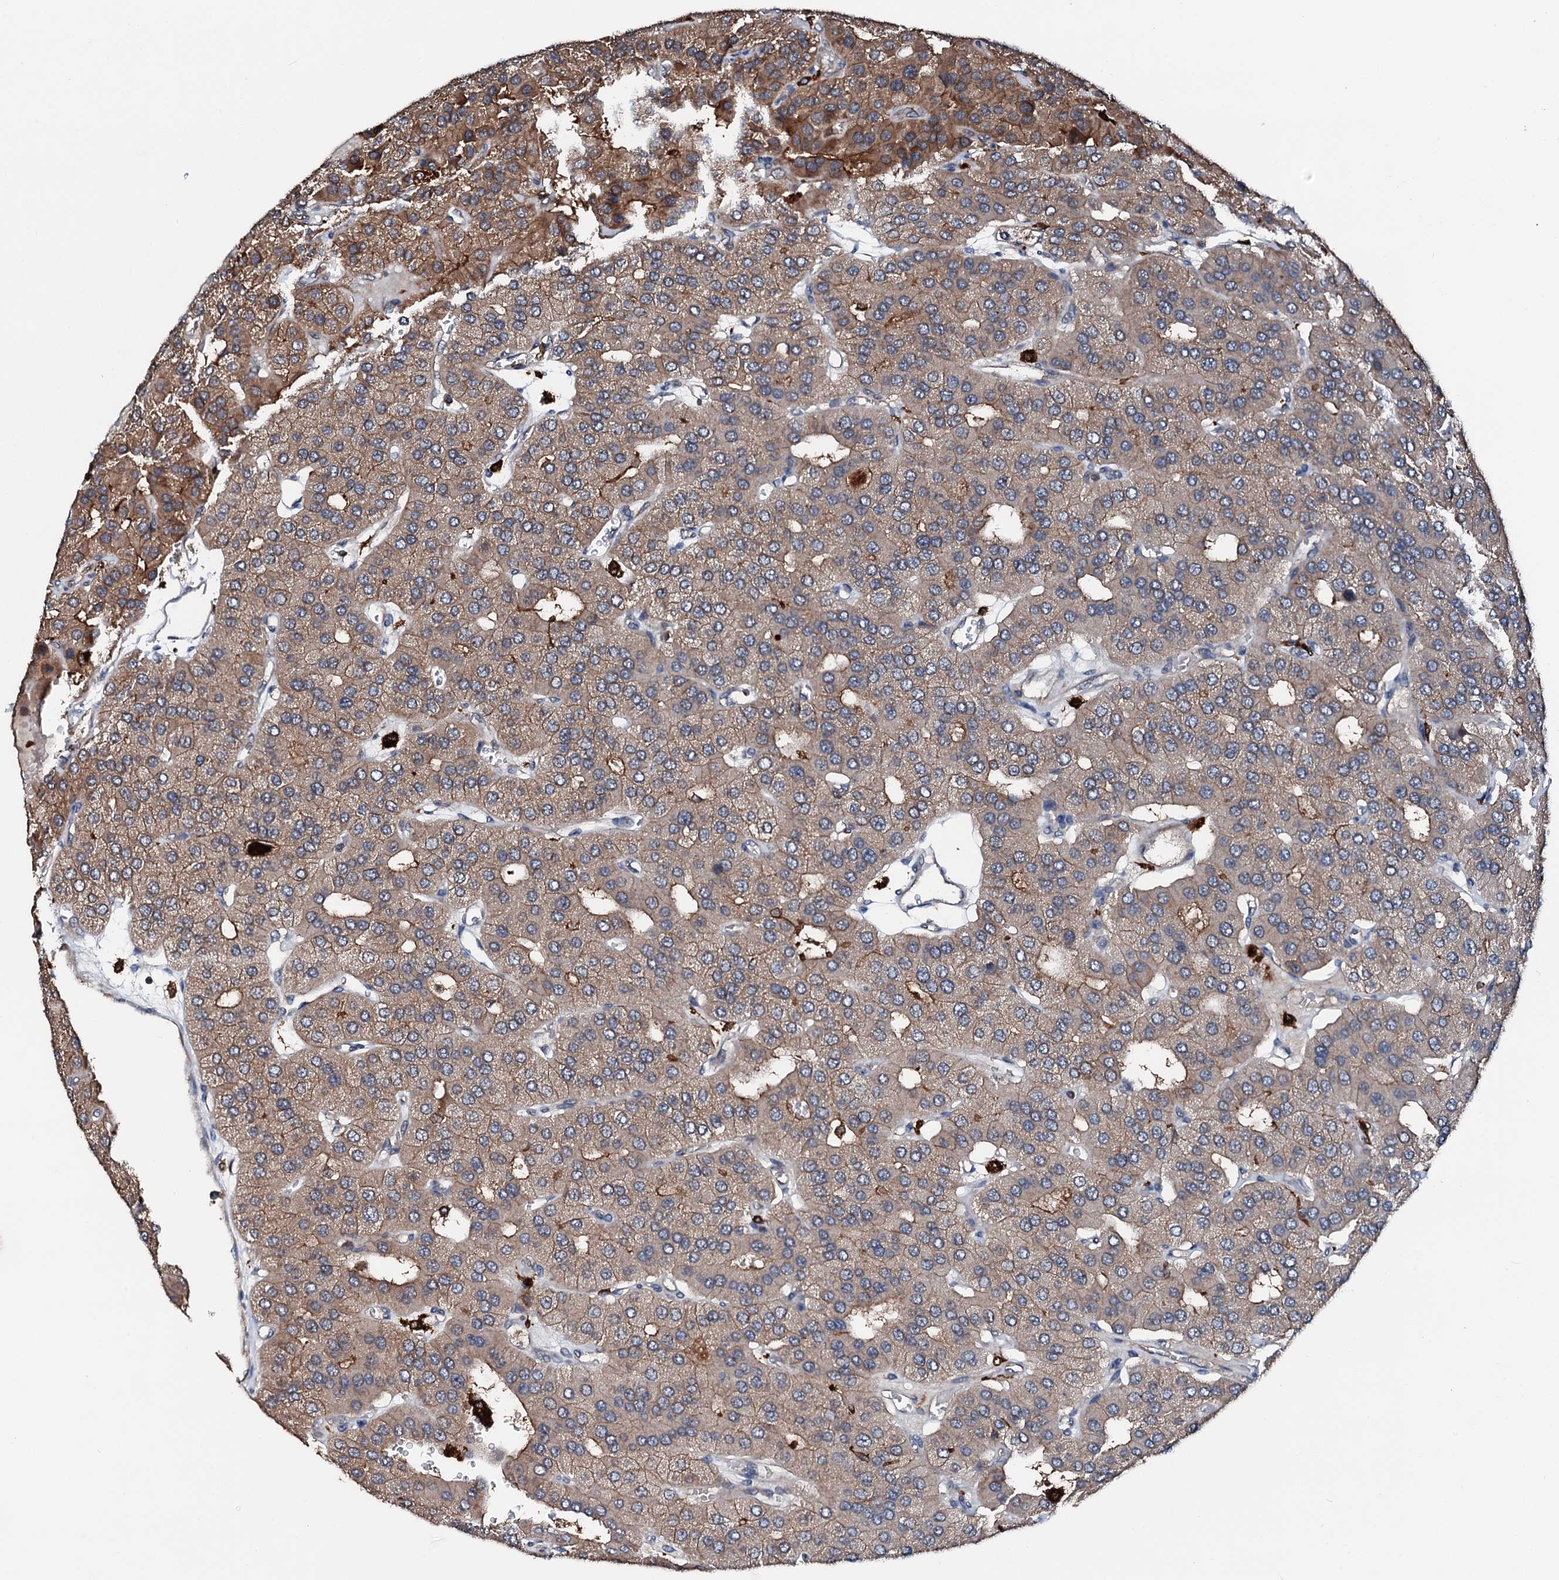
{"staining": {"intensity": "moderate", "quantity": "25%-75%", "location": "cytoplasmic/membranous"}, "tissue": "parathyroid gland", "cell_type": "Glandular cells", "image_type": "normal", "snomed": [{"axis": "morphology", "description": "Normal tissue, NOS"}, {"axis": "morphology", "description": "Adenoma, NOS"}, {"axis": "topography", "description": "Parathyroid gland"}], "caption": "Parathyroid gland stained with DAB immunohistochemistry (IHC) shows medium levels of moderate cytoplasmic/membranous expression in about 25%-75% of glandular cells. The protein of interest is shown in brown color, while the nuclei are stained blue.", "gene": "FGD4", "patient": {"sex": "female", "age": 86}}